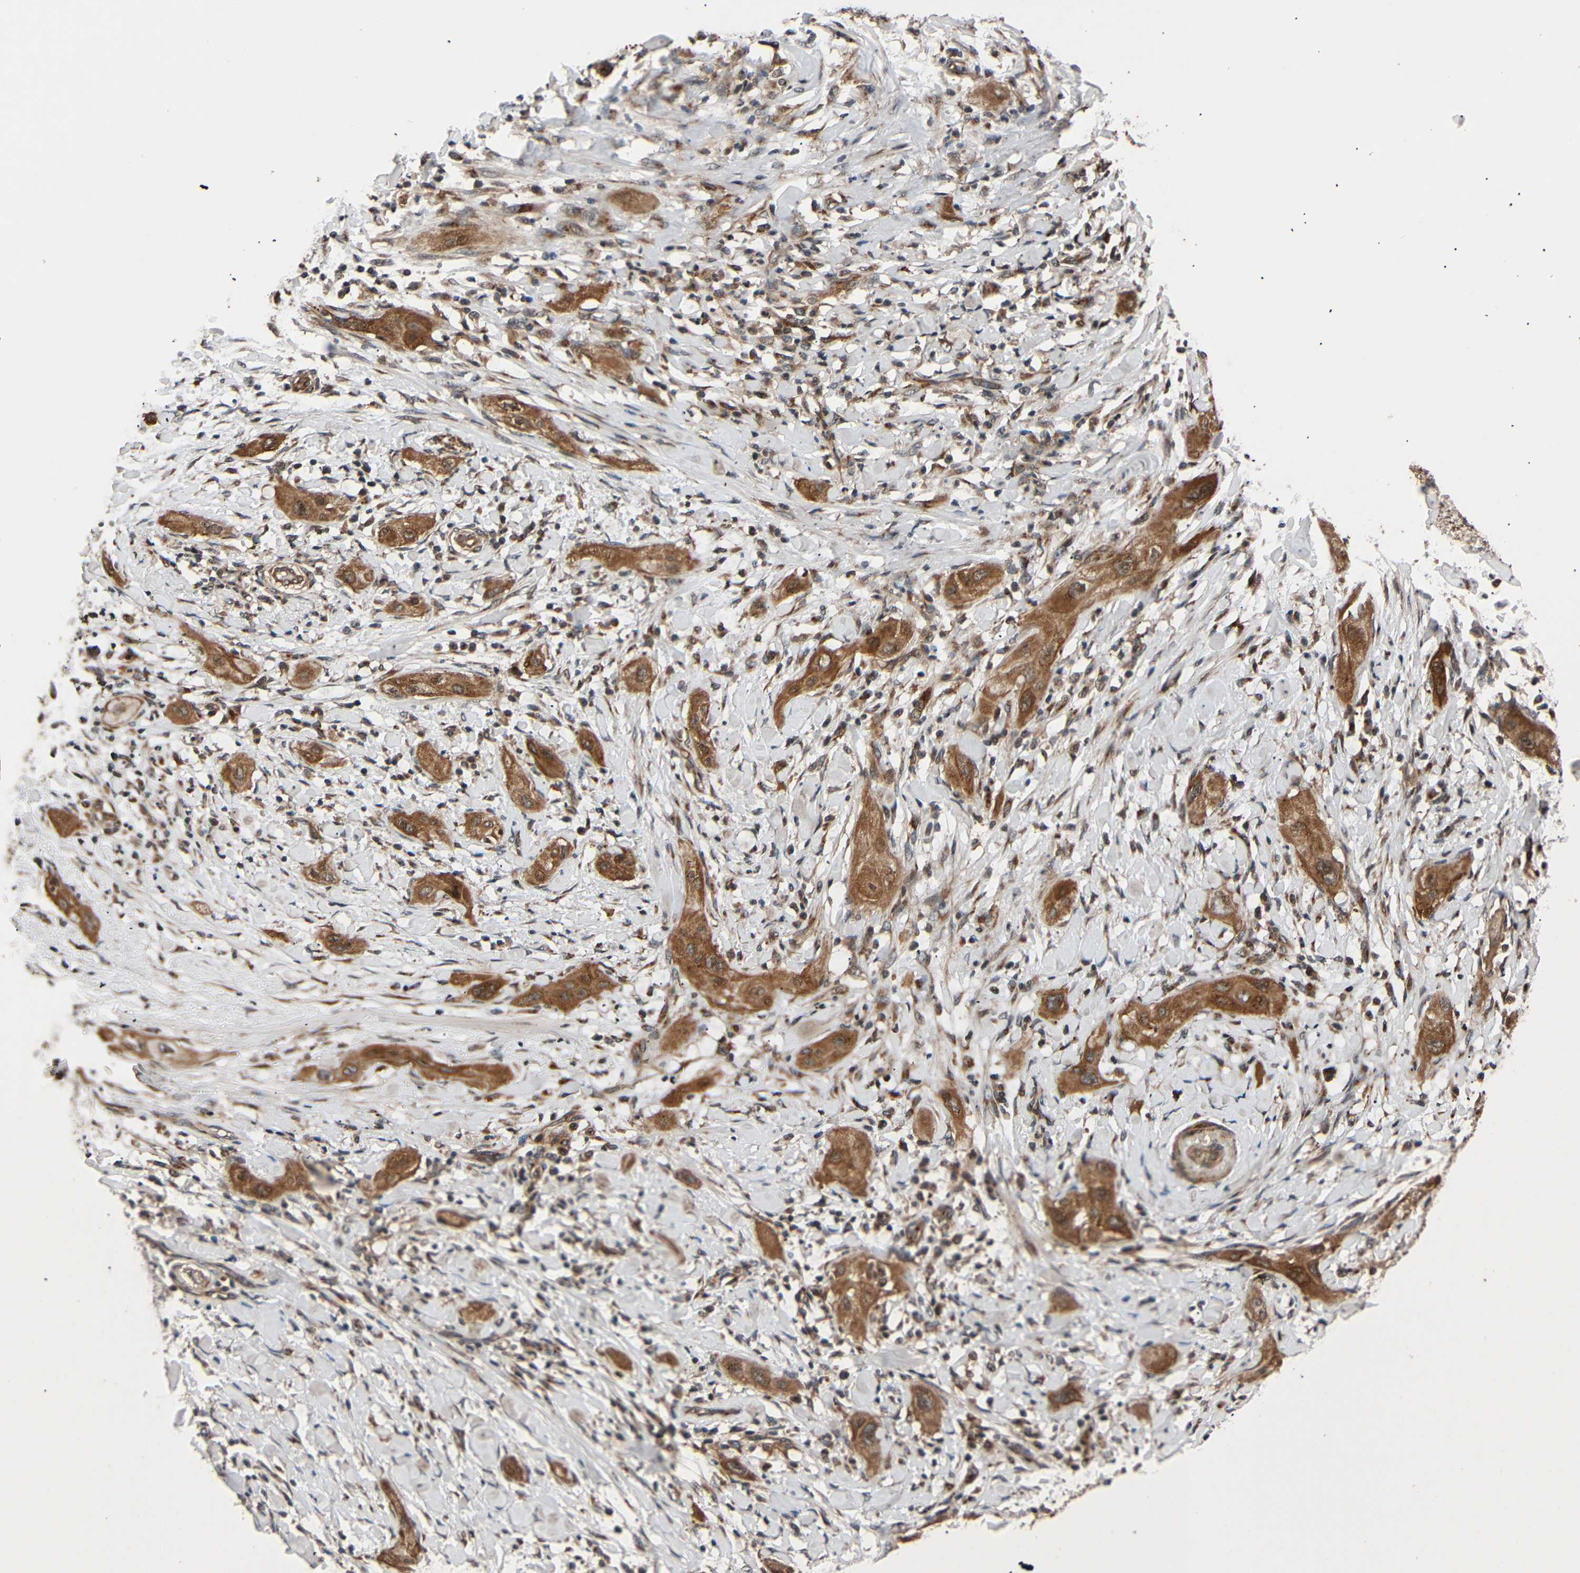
{"staining": {"intensity": "moderate", "quantity": ">75%", "location": "cytoplasmic/membranous"}, "tissue": "lung cancer", "cell_type": "Tumor cells", "image_type": "cancer", "snomed": [{"axis": "morphology", "description": "Squamous cell carcinoma, NOS"}, {"axis": "topography", "description": "Lung"}], "caption": "Brown immunohistochemical staining in human squamous cell carcinoma (lung) displays moderate cytoplasmic/membranous staining in about >75% of tumor cells.", "gene": "AKAP9", "patient": {"sex": "female", "age": 47}}